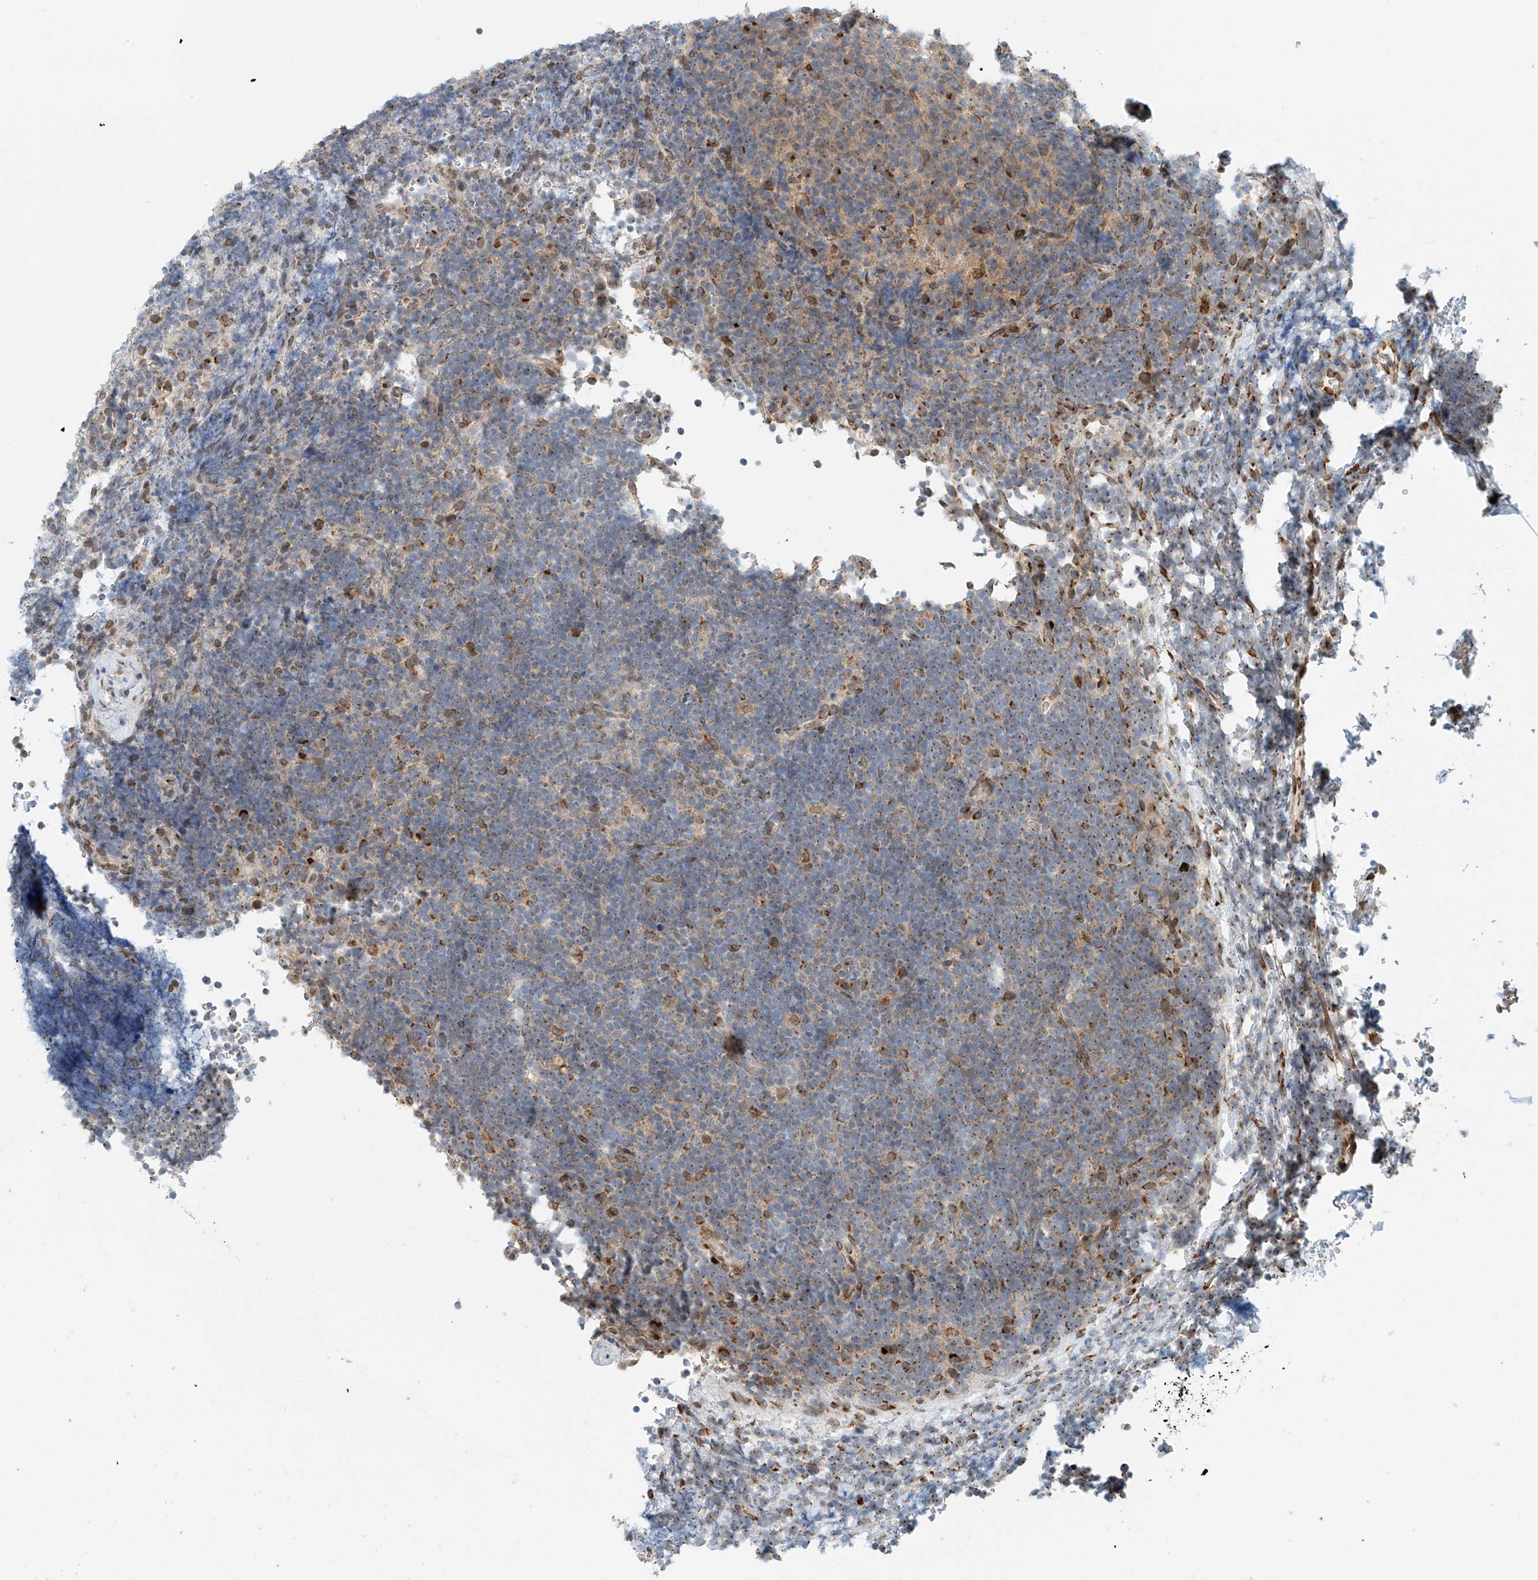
{"staining": {"intensity": "weak", "quantity": "25%-75%", "location": "cytoplasmic/membranous"}, "tissue": "lymphoma", "cell_type": "Tumor cells", "image_type": "cancer", "snomed": [{"axis": "morphology", "description": "Malignant lymphoma, non-Hodgkin's type, High grade"}, {"axis": "topography", "description": "Lymph node"}], "caption": "Human lymphoma stained with a protein marker reveals weak staining in tumor cells.", "gene": "STARD9", "patient": {"sex": "male", "age": 13}}